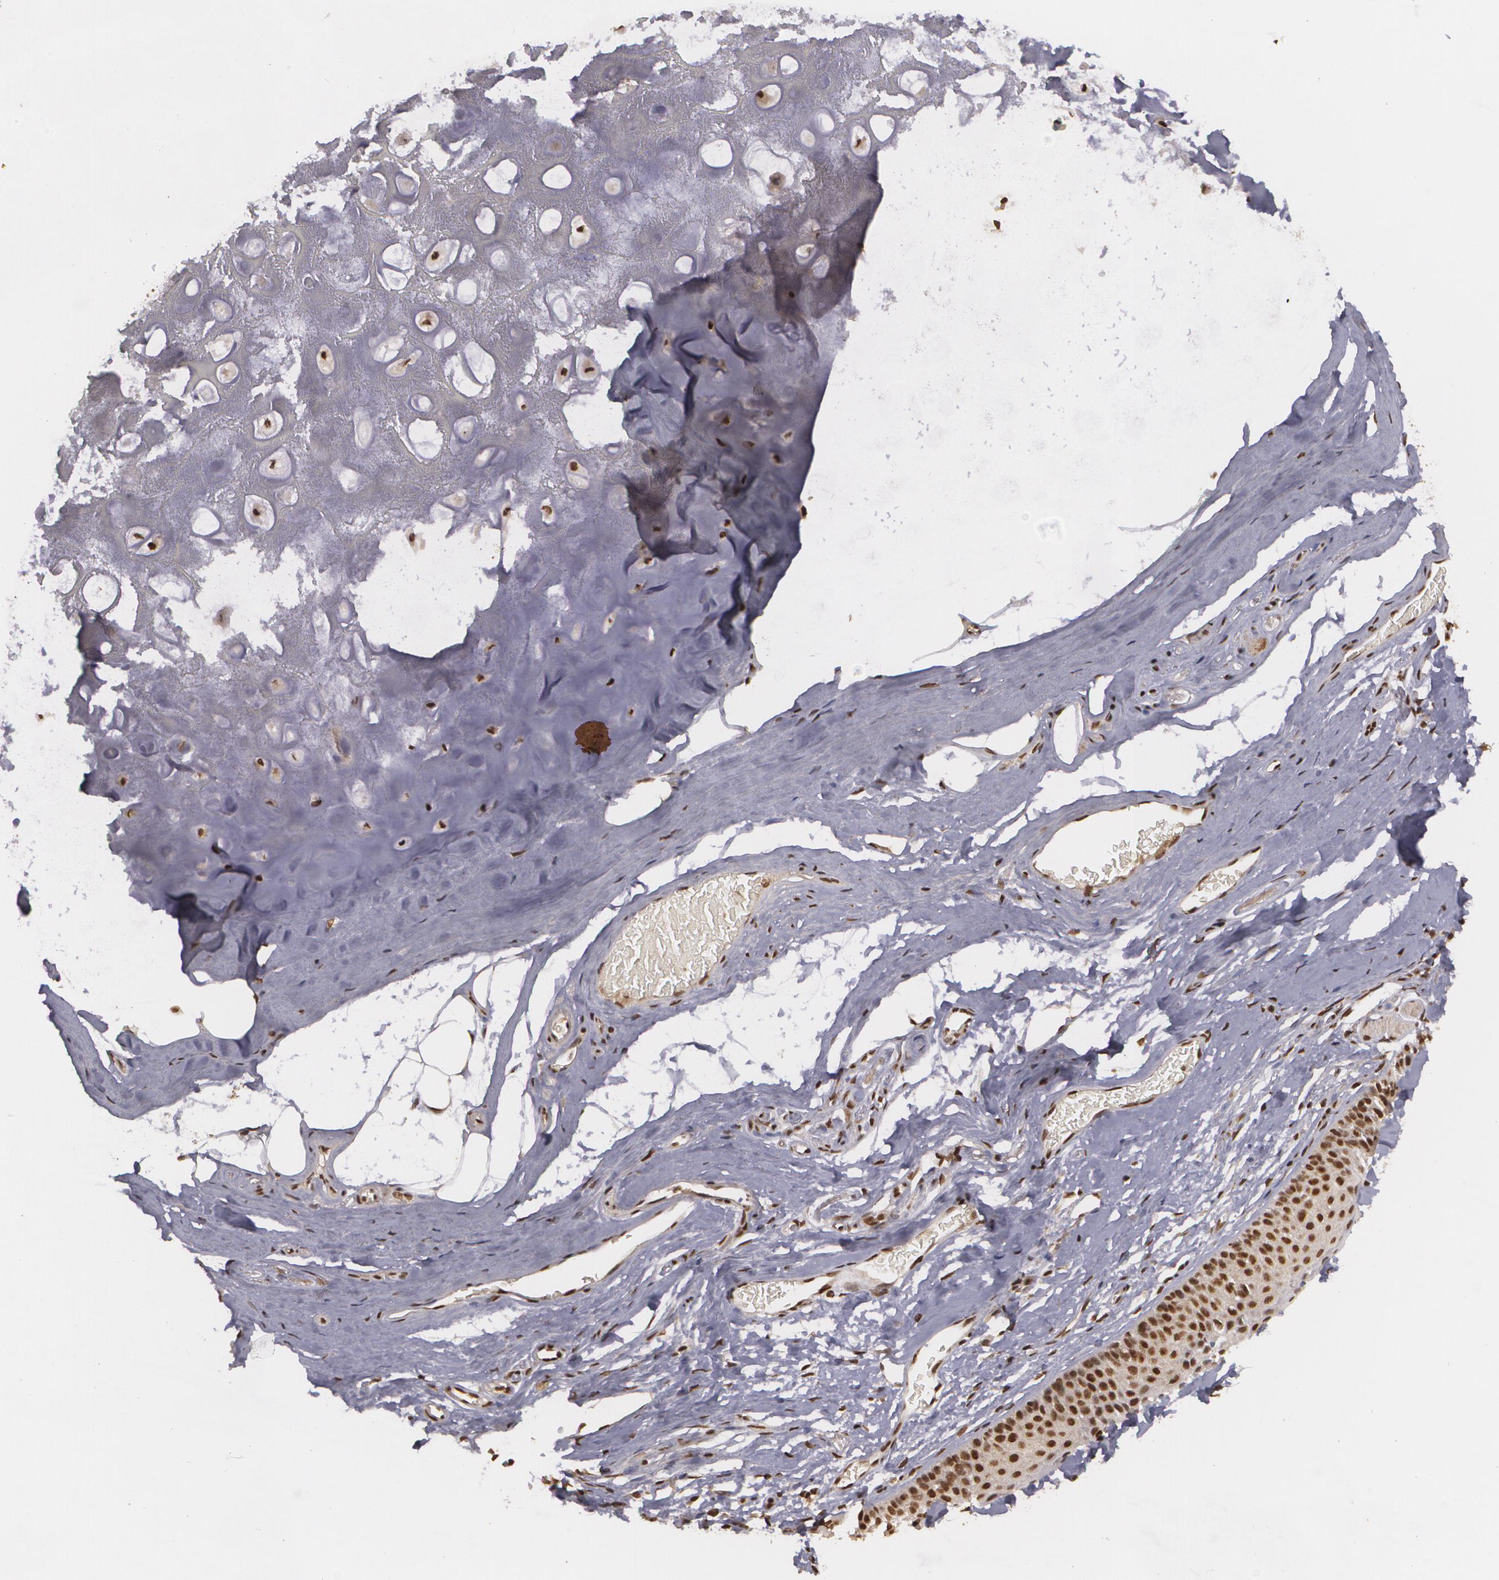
{"staining": {"intensity": "strong", "quantity": ">75%", "location": "nuclear"}, "tissue": "nasopharynx", "cell_type": "Respiratory epithelial cells", "image_type": "normal", "snomed": [{"axis": "morphology", "description": "Normal tissue, NOS"}, {"axis": "morphology", "description": "Inflammation, NOS"}, {"axis": "morphology", "description": "Malignant melanoma, Metastatic site"}, {"axis": "topography", "description": "Nasopharynx"}], "caption": "Protein staining by immunohistochemistry (IHC) reveals strong nuclear positivity in about >75% of respiratory epithelial cells in normal nasopharynx.", "gene": "RXRB", "patient": {"sex": "female", "age": 55}}